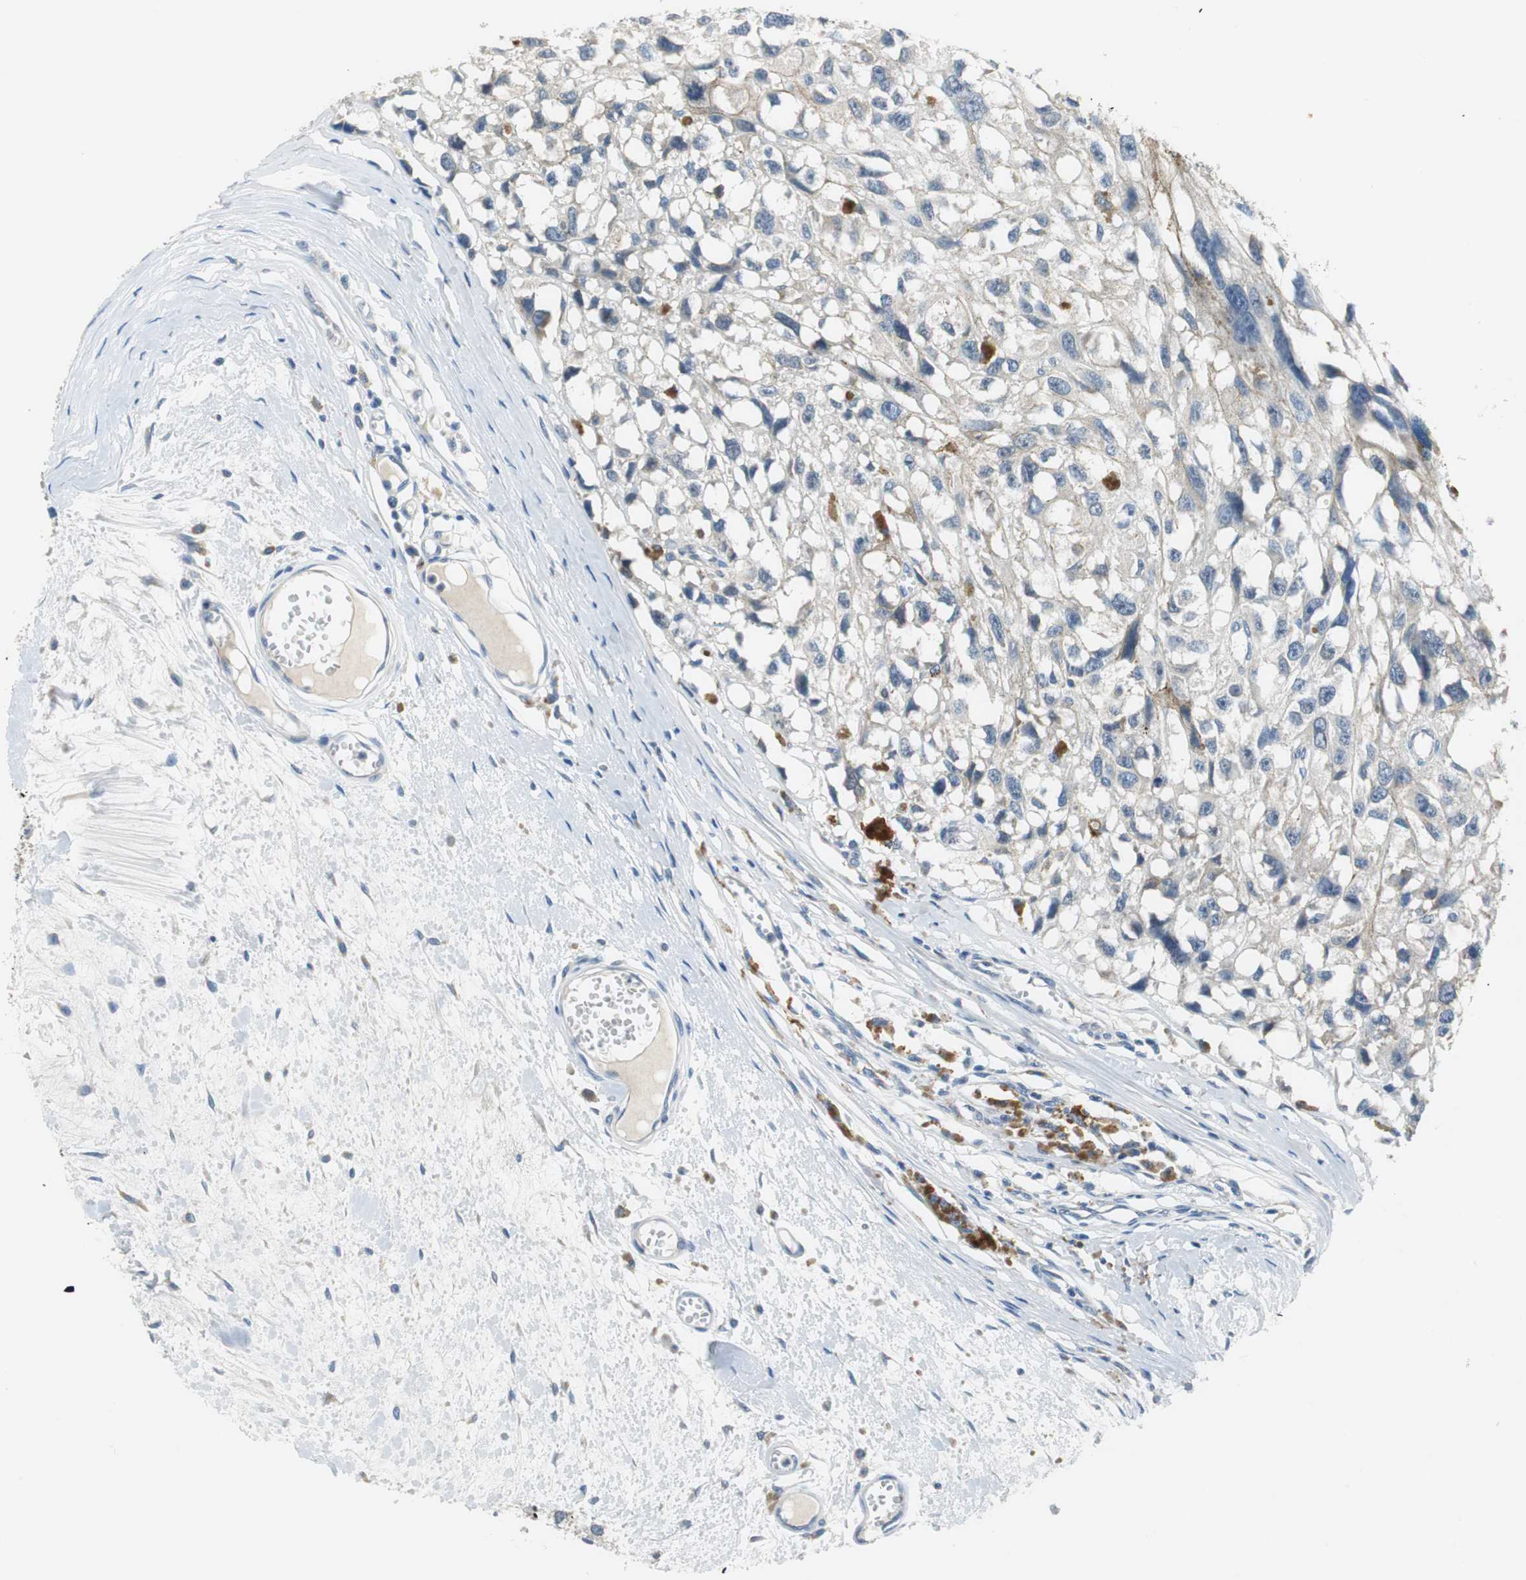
{"staining": {"intensity": "negative", "quantity": "none", "location": "none"}, "tissue": "melanoma", "cell_type": "Tumor cells", "image_type": "cancer", "snomed": [{"axis": "morphology", "description": "Malignant melanoma, Metastatic site"}, {"axis": "topography", "description": "Lymph node"}], "caption": "Human melanoma stained for a protein using immunohistochemistry demonstrates no staining in tumor cells.", "gene": "FADS2", "patient": {"sex": "male", "age": 59}}